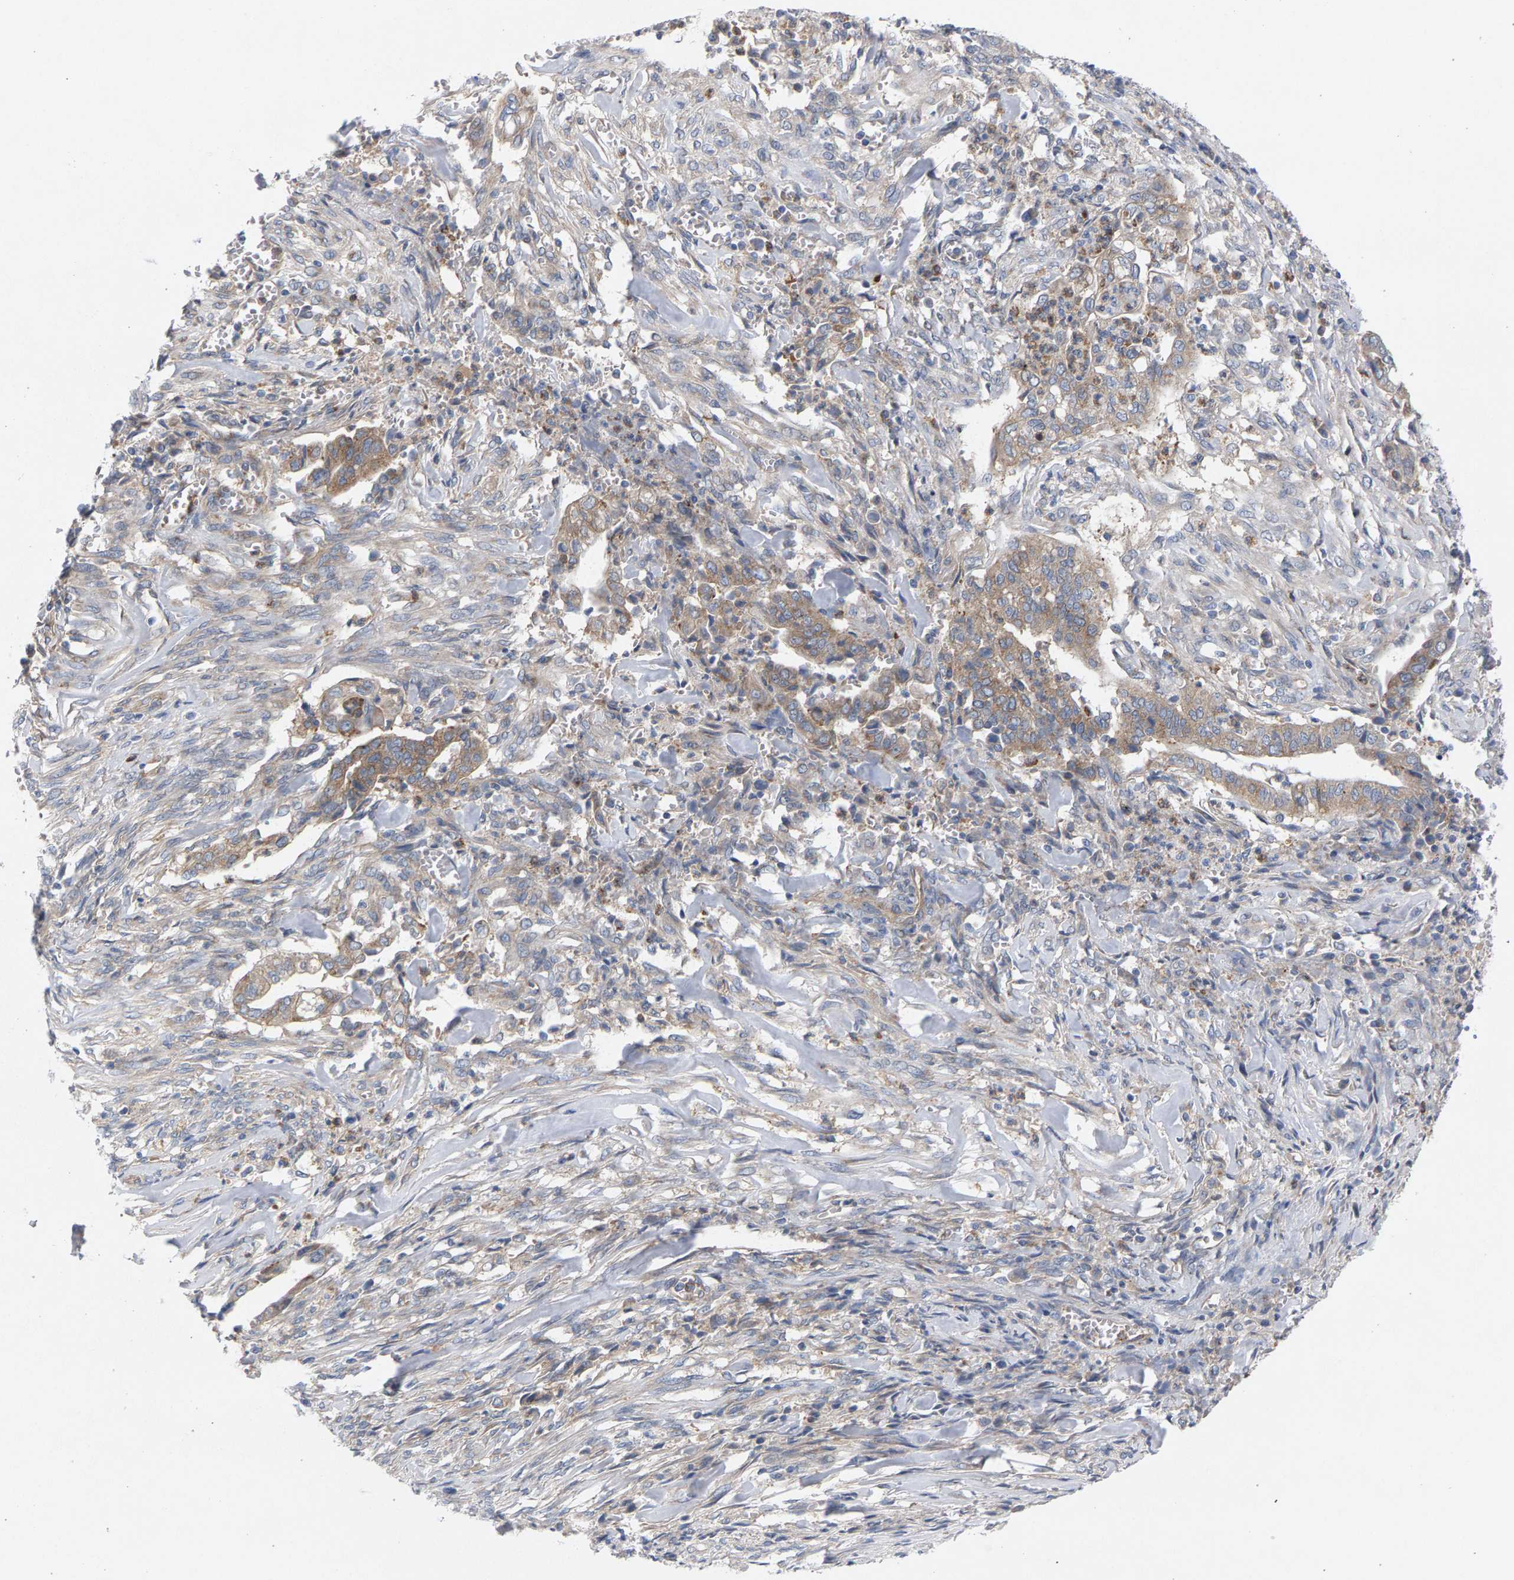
{"staining": {"intensity": "weak", "quantity": ">75%", "location": "cytoplasmic/membranous"}, "tissue": "cervical cancer", "cell_type": "Tumor cells", "image_type": "cancer", "snomed": [{"axis": "morphology", "description": "Adenocarcinoma, NOS"}, {"axis": "topography", "description": "Cervix"}], "caption": "Adenocarcinoma (cervical) was stained to show a protein in brown. There is low levels of weak cytoplasmic/membranous staining in approximately >75% of tumor cells. The staining is performed using DAB brown chromogen to label protein expression. The nuclei are counter-stained blue using hematoxylin.", "gene": "MAMDC2", "patient": {"sex": "female", "age": 44}}